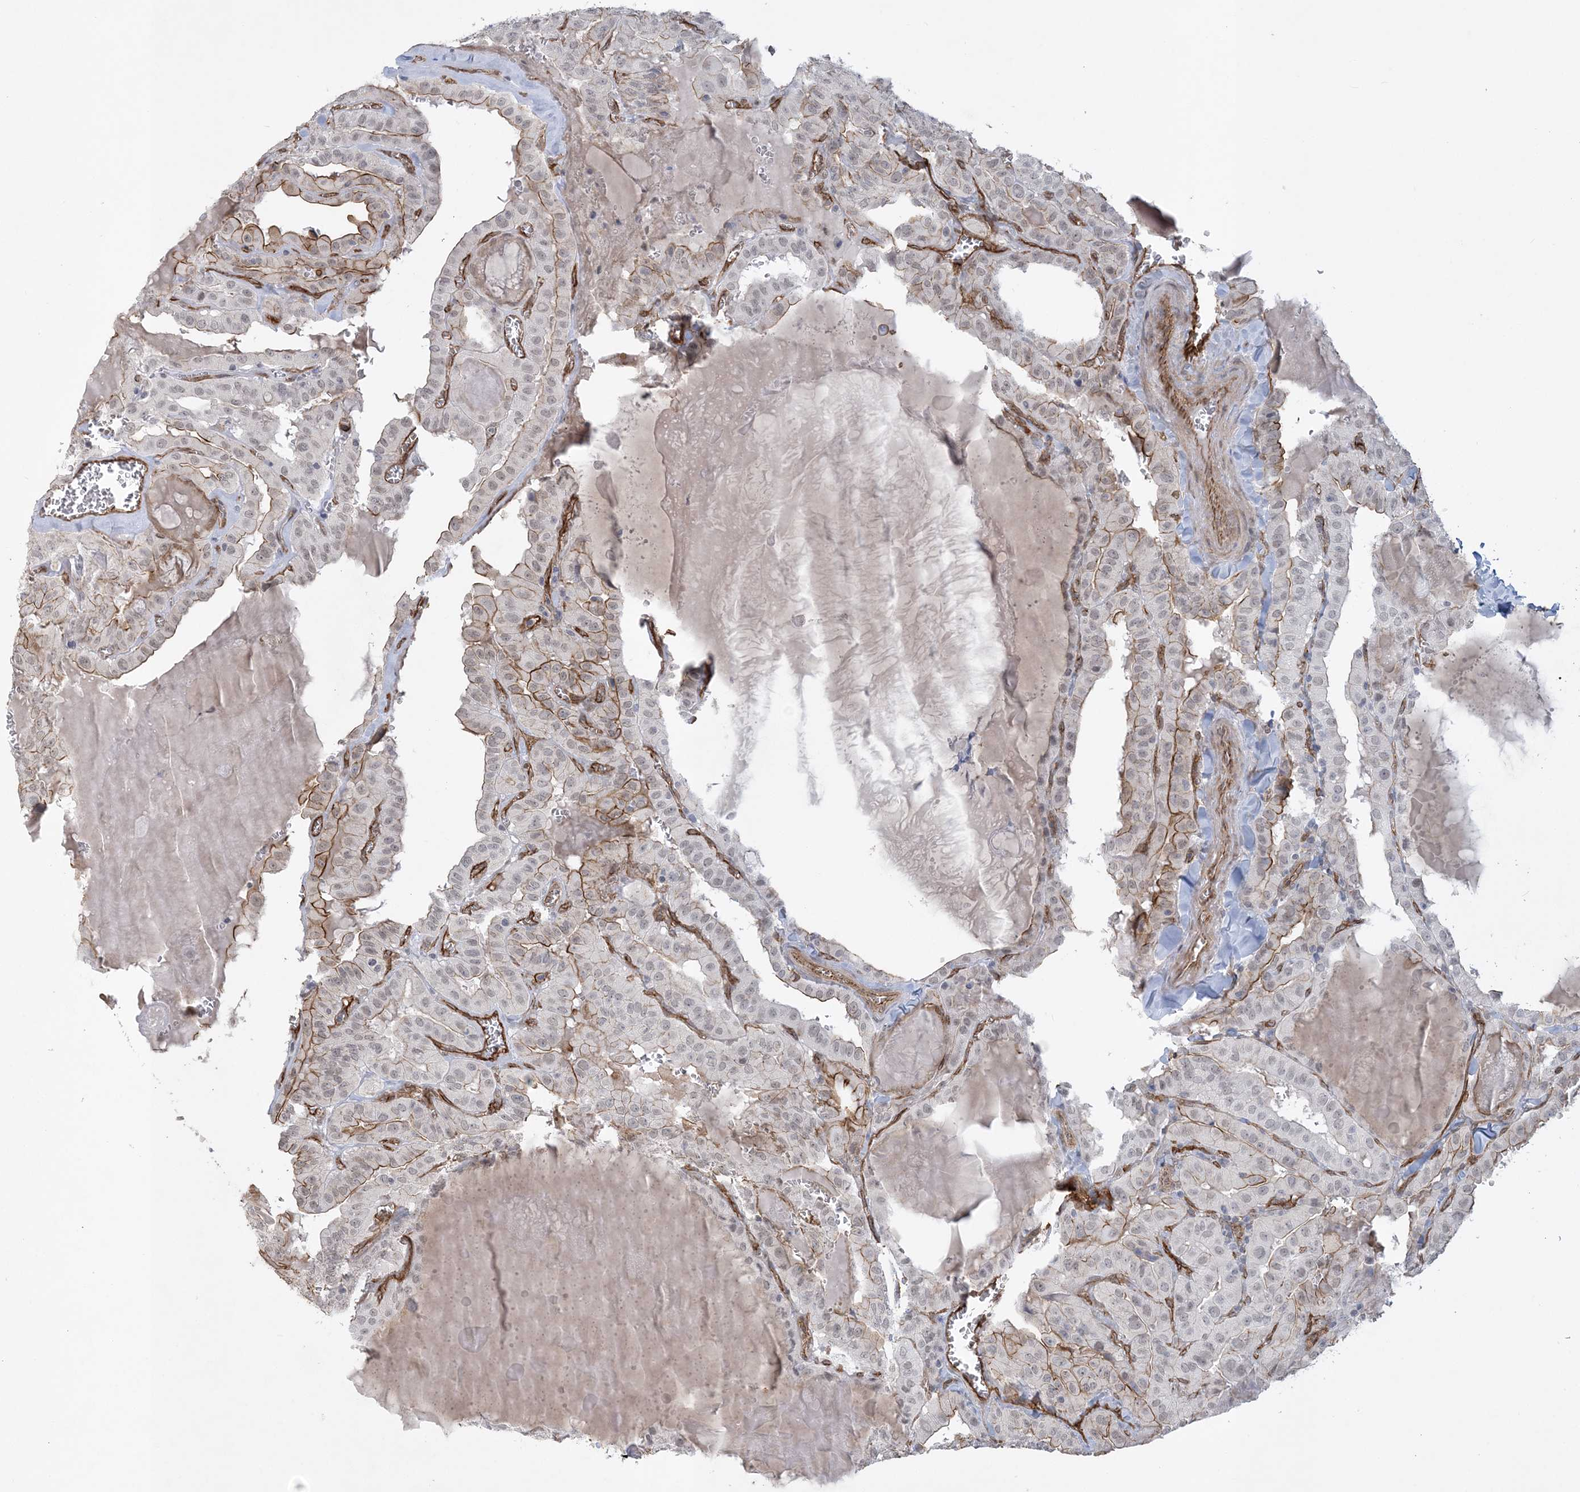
{"staining": {"intensity": "moderate", "quantity": "25%-75%", "location": "cytoplasmic/membranous"}, "tissue": "thyroid cancer", "cell_type": "Tumor cells", "image_type": "cancer", "snomed": [{"axis": "morphology", "description": "Papillary adenocarcinoma, NOS"}, {"axis": "topography", "description": "Thyroid gland"}], "caption": "Tumor cells show moderate cytoplasmic/membranous positivity in approximately 25%-75% of cells in thyroid papillary adenocarcinoma.", "gene": "RAI14", "patient": {"sex": "male", "age": 52}}